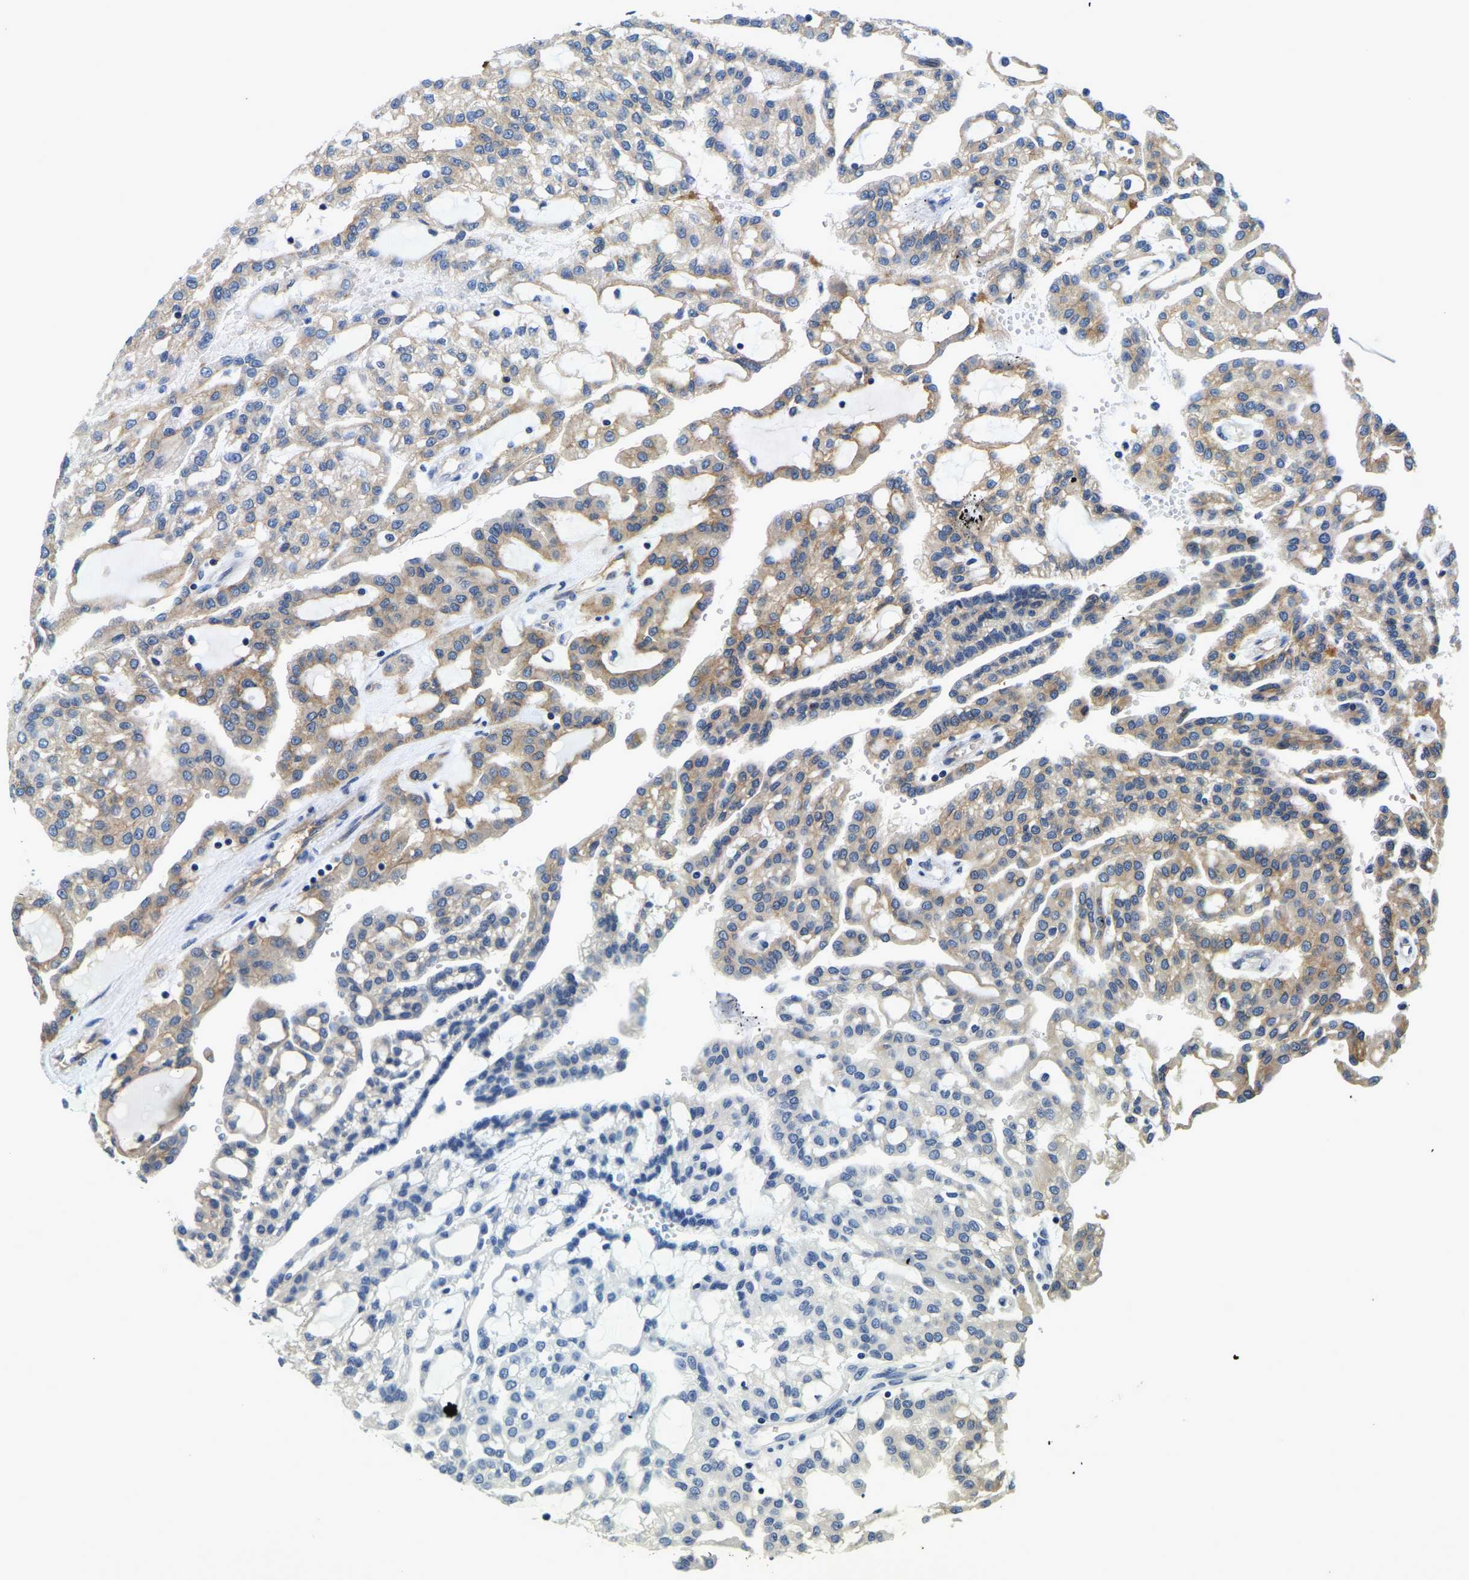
{"staining": {"intensity": "moderate", "quantity": "25%-75%", "location": "cytoplasmic/membranous"}, "tissue": "renal cancer", "cell_type": "Tumor cells", "image_type": "cancer", "snomed": [{"axis": "morphology", "description": "Adenocarcinoma, NOS"}, {"axis": "topography", "description": "Kidney"}], "caption": "Tumor cells show medium levels of moderate cytoplasmic/membranous expression in approximately 25%-75% of cells in renal adenocarcinoma.", "gene": "ITGA2", "patient": {"sex": "male", "age": 63}}